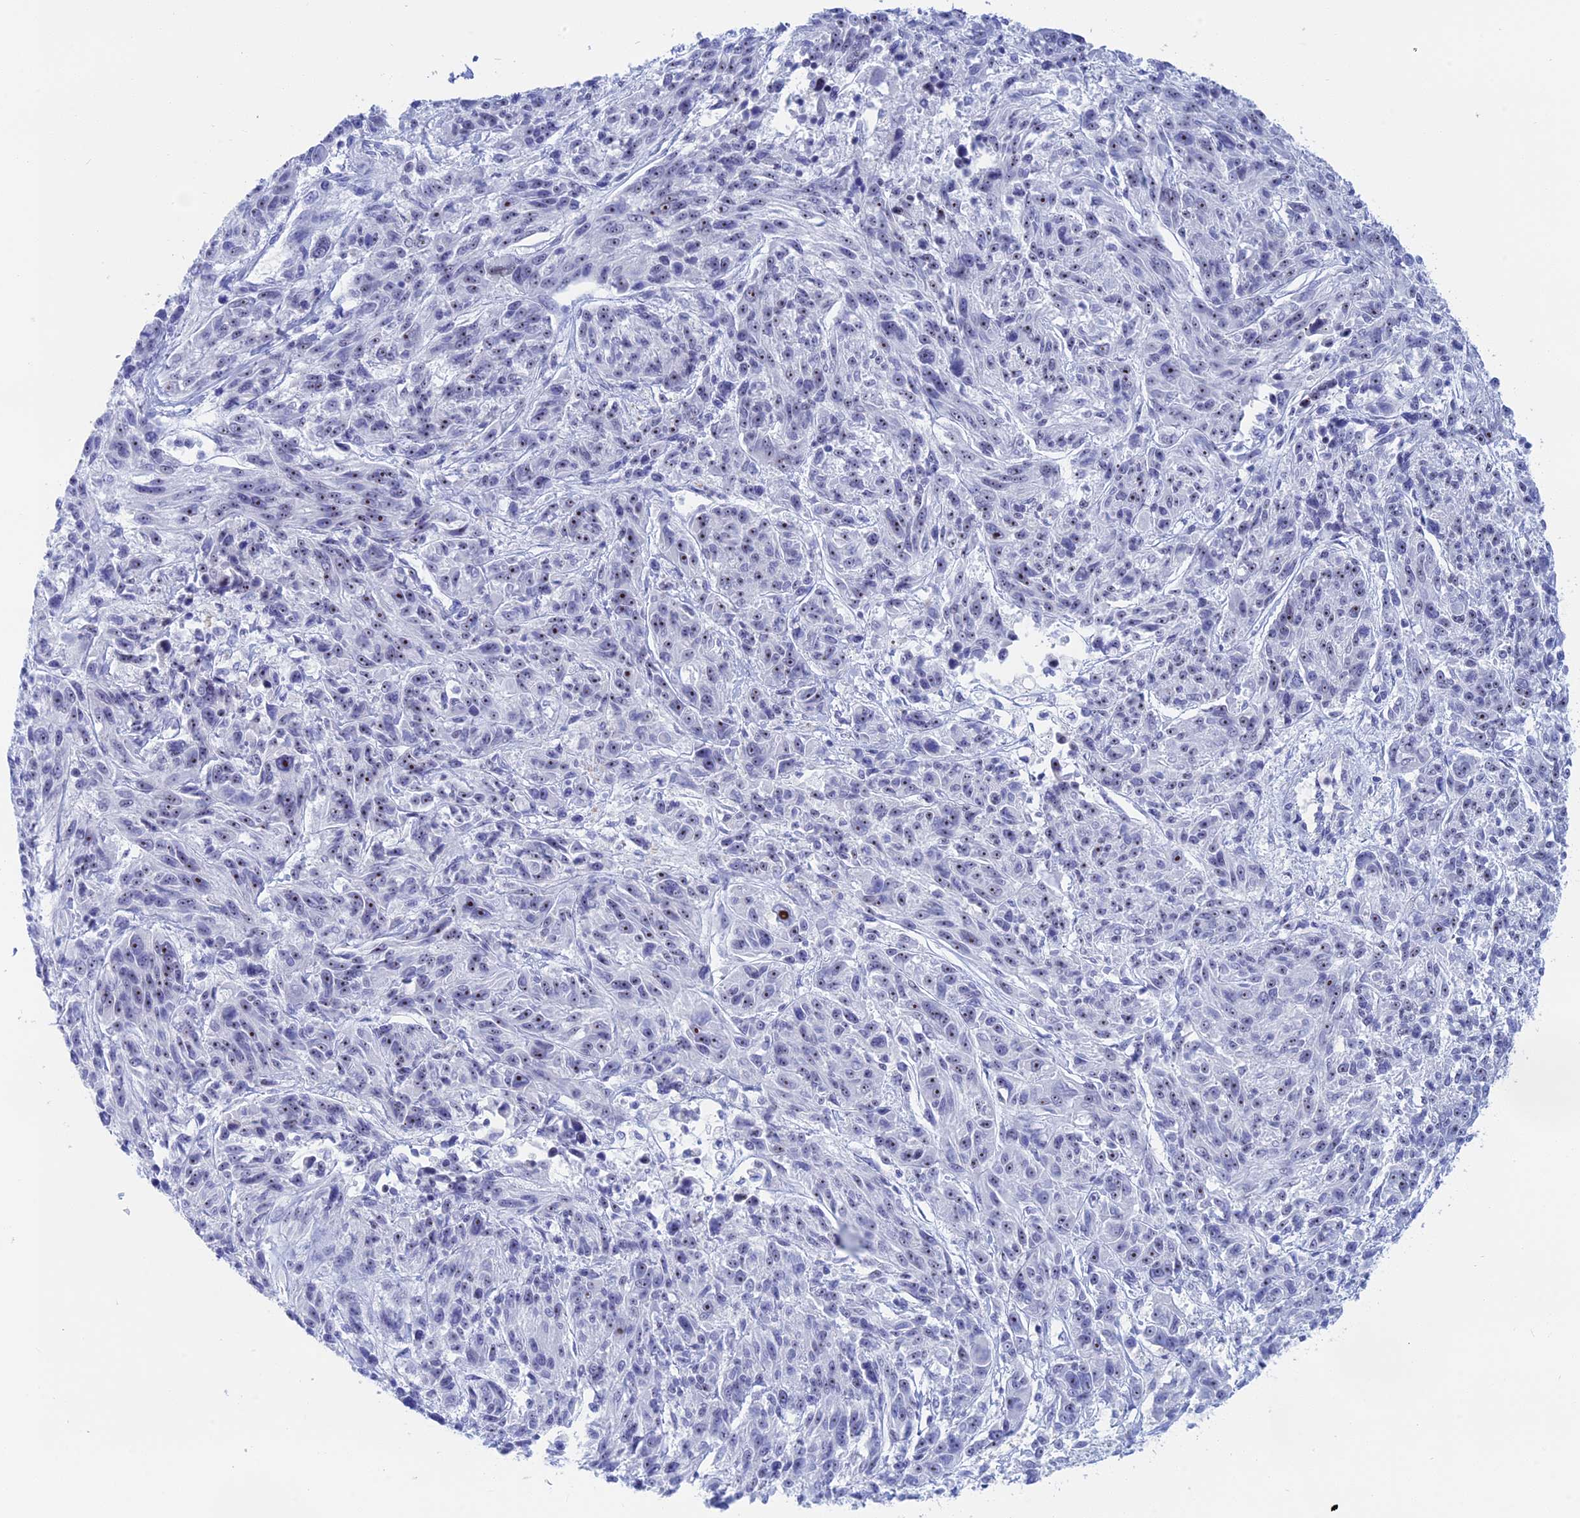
{"staining": {"intensity": "negative", "quantity": "none", "location": "none"}, "tissue": "melanoma", "cell_type": "Tumor cells", "image_type": "cancer", "snomed": [{"axis": "morphology", "description": "Malignant melanoma, NOS"}, {"axis": "topography", "description": "Skin"}], "caption": "The IHC histopathology image has no significant positivity in tumor cells of malignant melanoma tissue.", "gene": "ERICH4", "patient": {"sex": "male", "age": 53}}